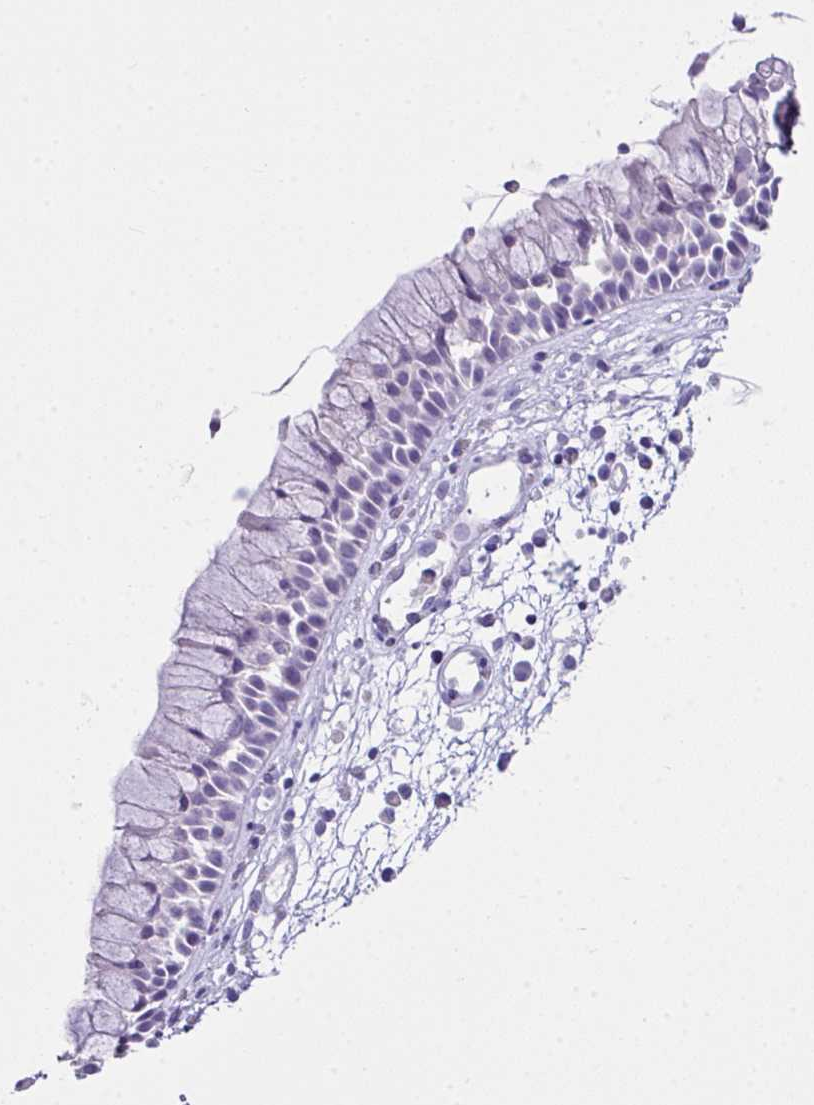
{"staining": {"intensity": "negative", "quantity": "none", "location": "none"}, "tissue": "nasopharynx", "cell_type": "Respiratory epithelial cells", "image_type": "normal", "snomed": [{"axis": "morphology", "description": "Normal tissue, NOS"}, {"axis": "topography", "description": "Nasopharynx"}], "caption": "Immunohistochemistry (IHC) micrograph of unremarkable nasopharynx: nasopharynx stained with DAB reveals no significant protein positivity in respiratory epithelial cells. (DAB (3,3'-diaminobenzidine) IHC visualized using brightfield microscopy, high magnification).", "gene": "LGALS4", "patient": {"sex": "male", "age": 56}}